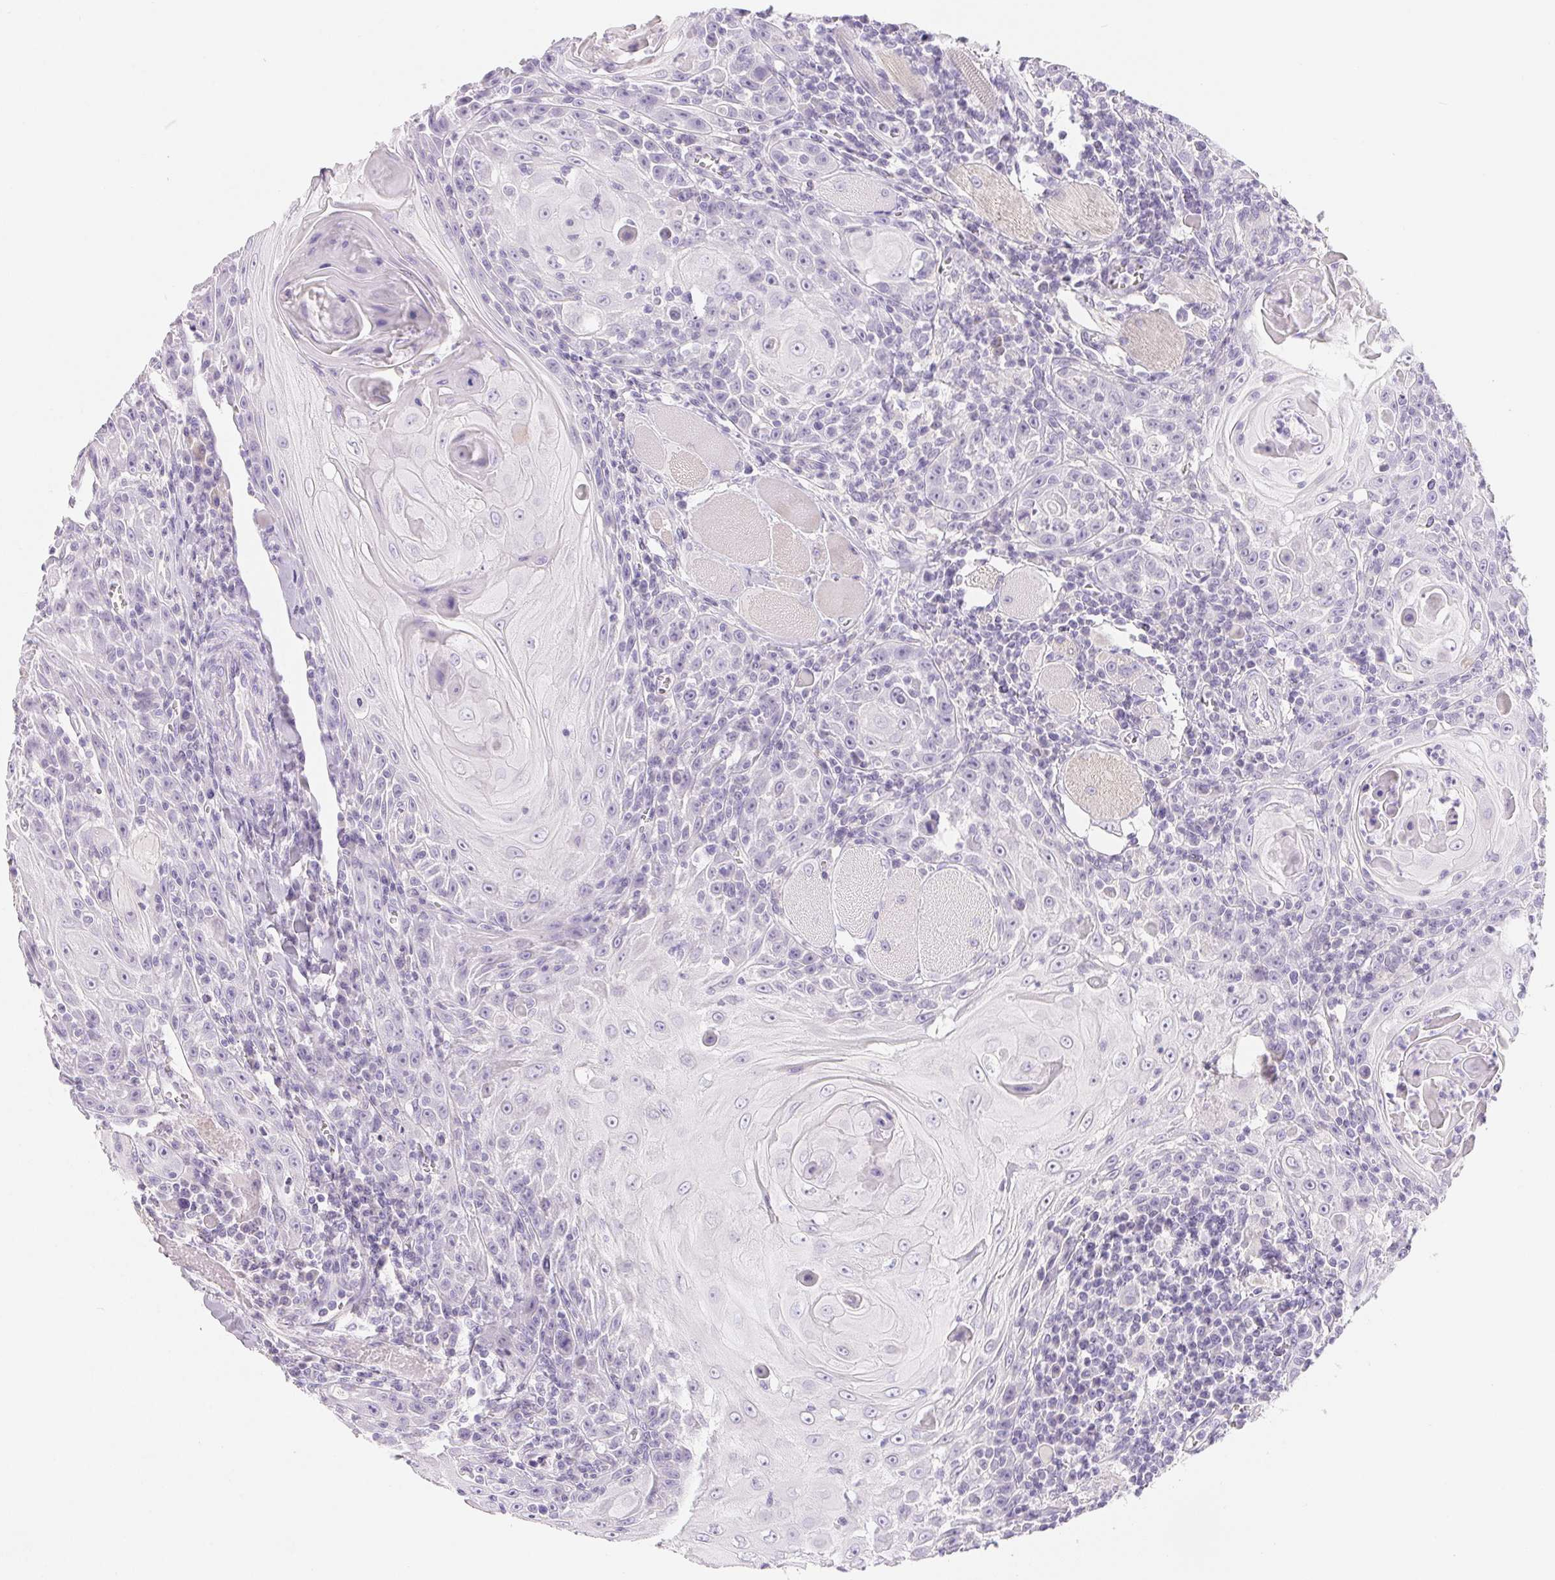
{"staining": {"intensity": "negative", "quantity": "none", "location": "none"}, "tissue": "head and neck cancer", "cell_type": "Tumor cells", "image_type": "cancer", "snomed": [{"axis": "morphology", "description": "Squamous cell carcinoma, NOS"}, {"axis": "topography", "description": "Head-Neck"}], "caption": "Head and neck squamous cell carcinoma stained for a protein using immunohistochemistry reveals no positivity tumor cells.", "gene": "SPACA5B", "patient": {"sex": "male", "age": 52}}